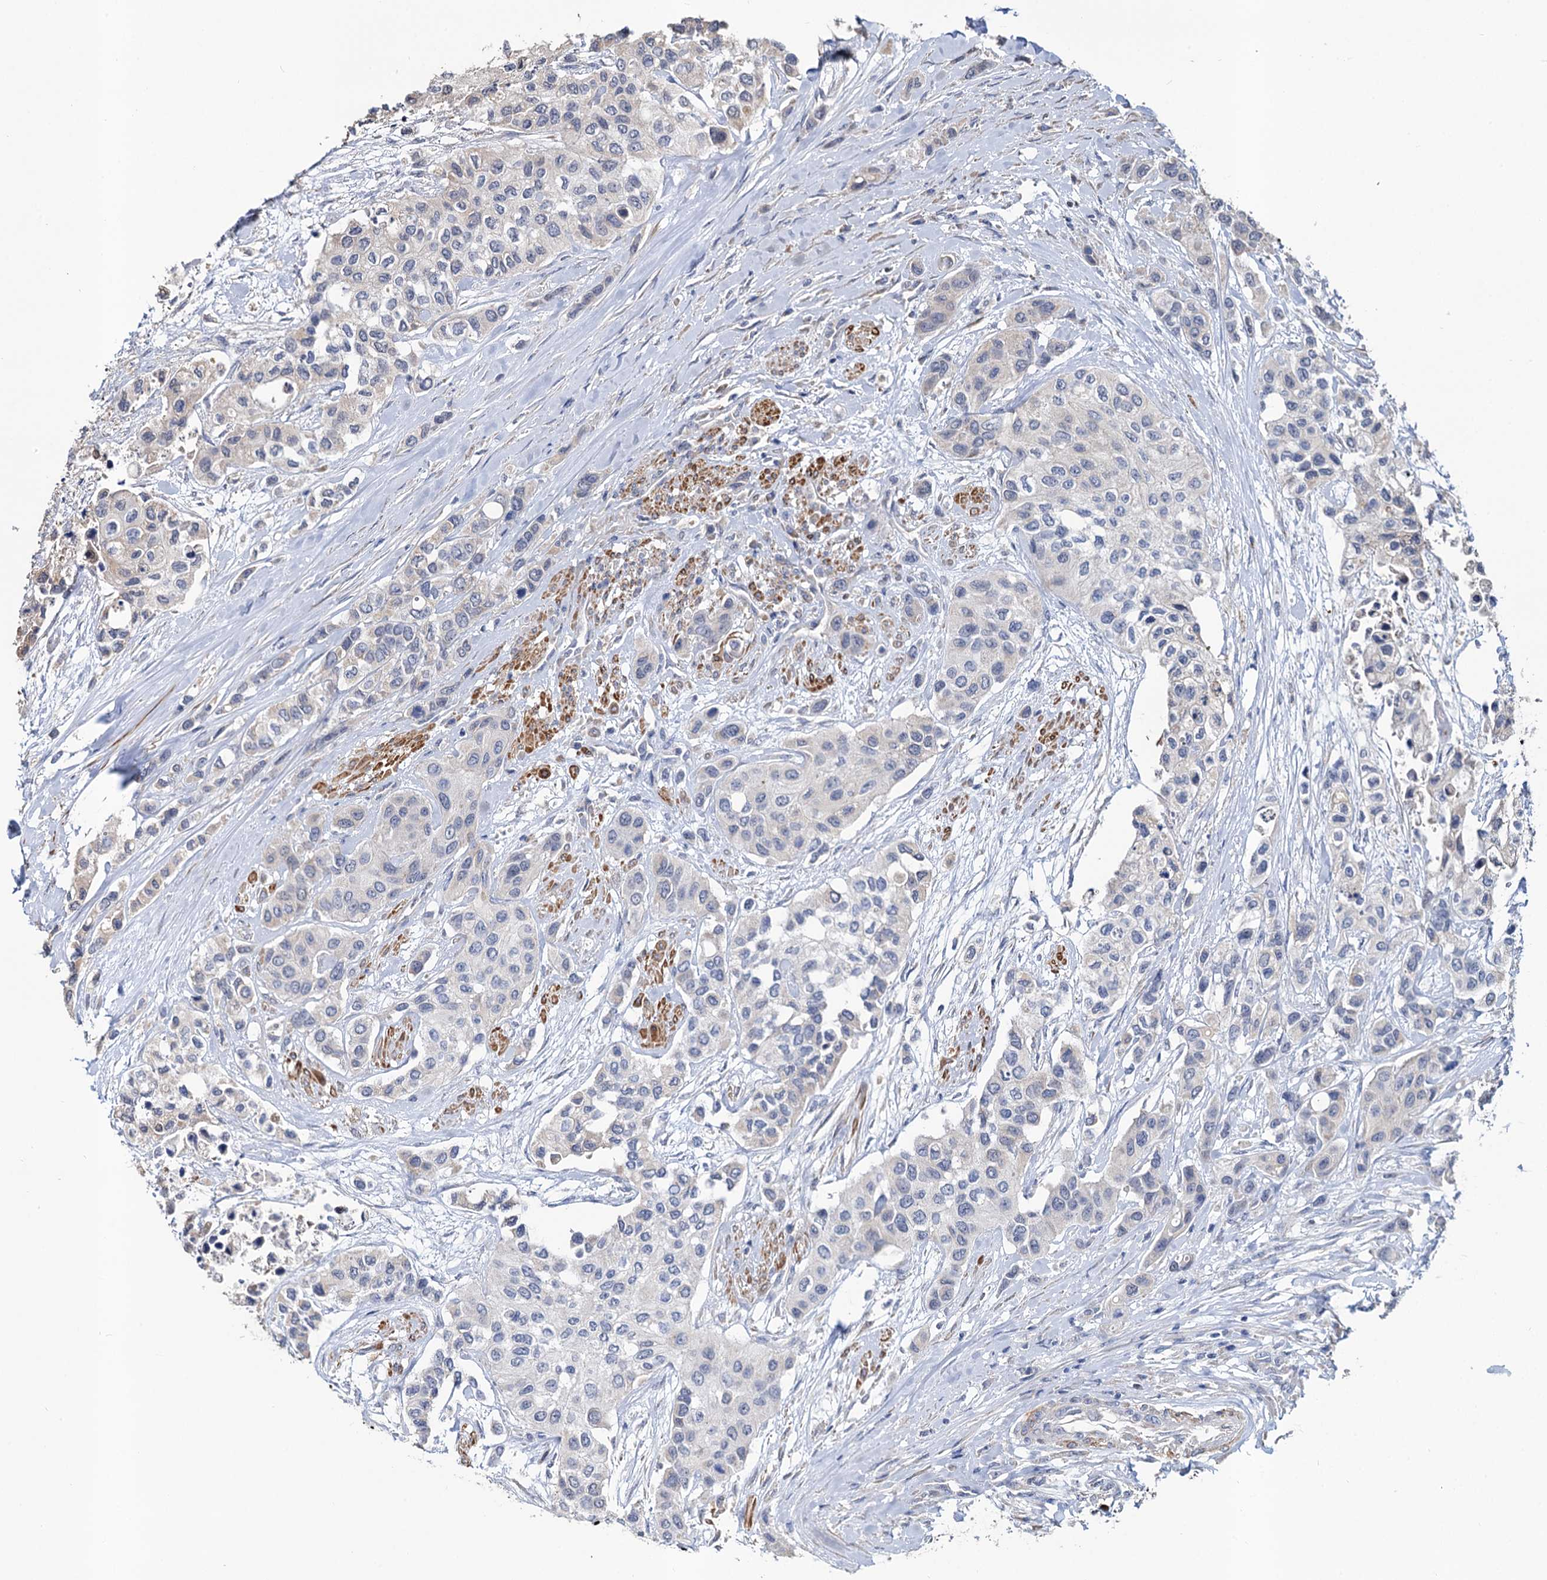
{"staining": {"intensity": "negative", "quantity": "none", "location": "none"}, "tissue": "urothelial cancer", "cell_type": "Tumor cells", "image_type": "cancer", "snomed": [{"axis": "morphology", "description": "Normal tissue, NOS"}, {"axis": "morphology", "description": "Urothelial carcinoma, High grade"}, {"axis": "topography", "description": "Vascular tissue"}, {"axis": "topography", "description": "Urinary bladder"}], "caption": "Histopathology image shows no significant protein expression in tumor cells of urothelial carcinoma (high-grade).", "gene": "ALKBH7", "patient": {"sex": "female", "age": 56}}